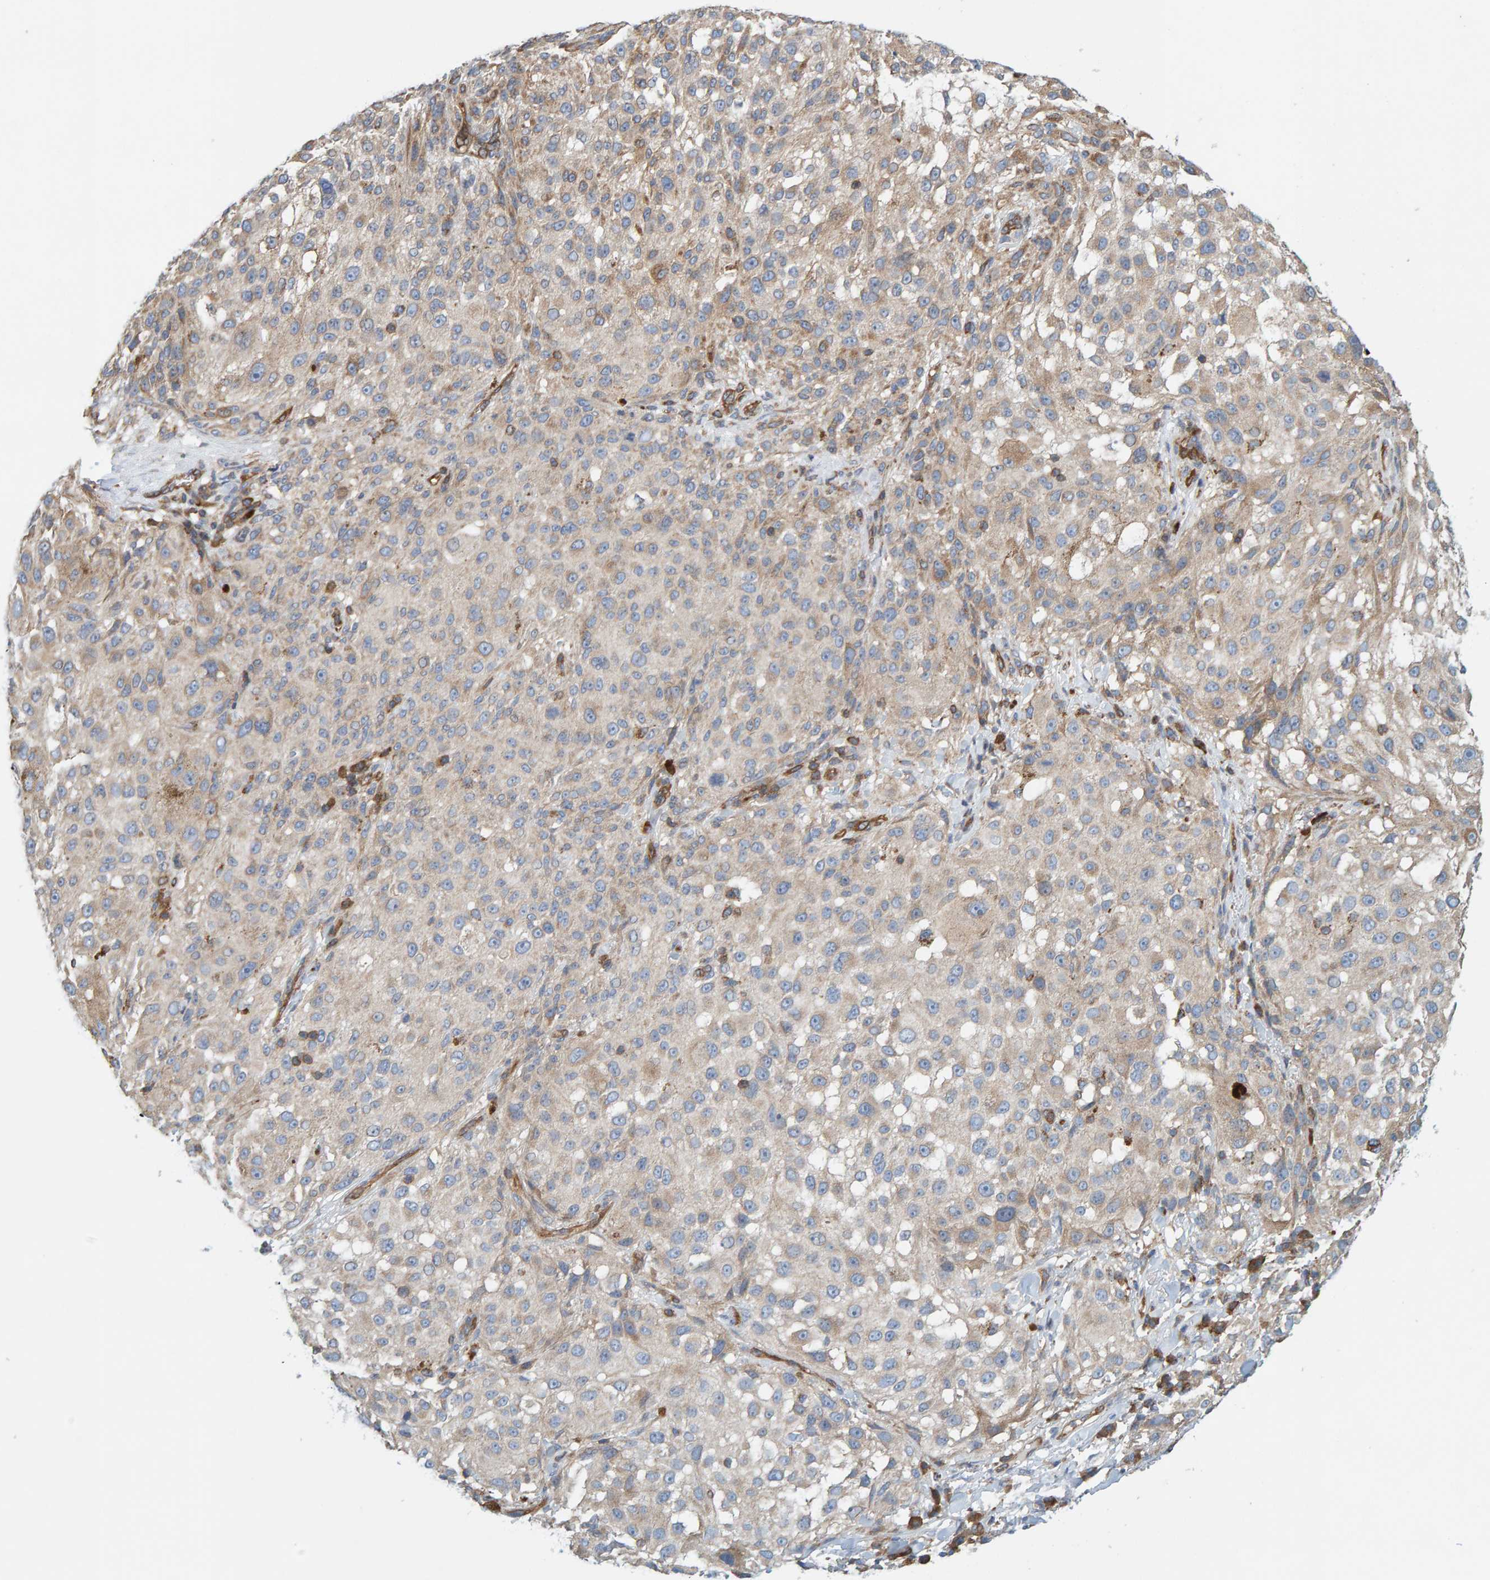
{"staining": {"intensity": "weak", "quantity": "25%-75%", "location": "cytoplasmic/membranous"}, "tissue": "melanoma", "cell_type": "Tumor cells", "image_type": "cancer", "snomed": [{"axis": "morphology", "description": "Necrosis, NOS"}, {"axis": "morphology", "description": "Malignant melanoma, NOS"}, {"axis": "topography", "description": "Skin"}], "caption": "Brown immunohistochemical staining in human melanoma reveals weak cytoplasmic/membranous staining in about 25%-75% of tumor cells.", "gene": "PRKD2", "patient": {"sex": "female", "age": 87}}